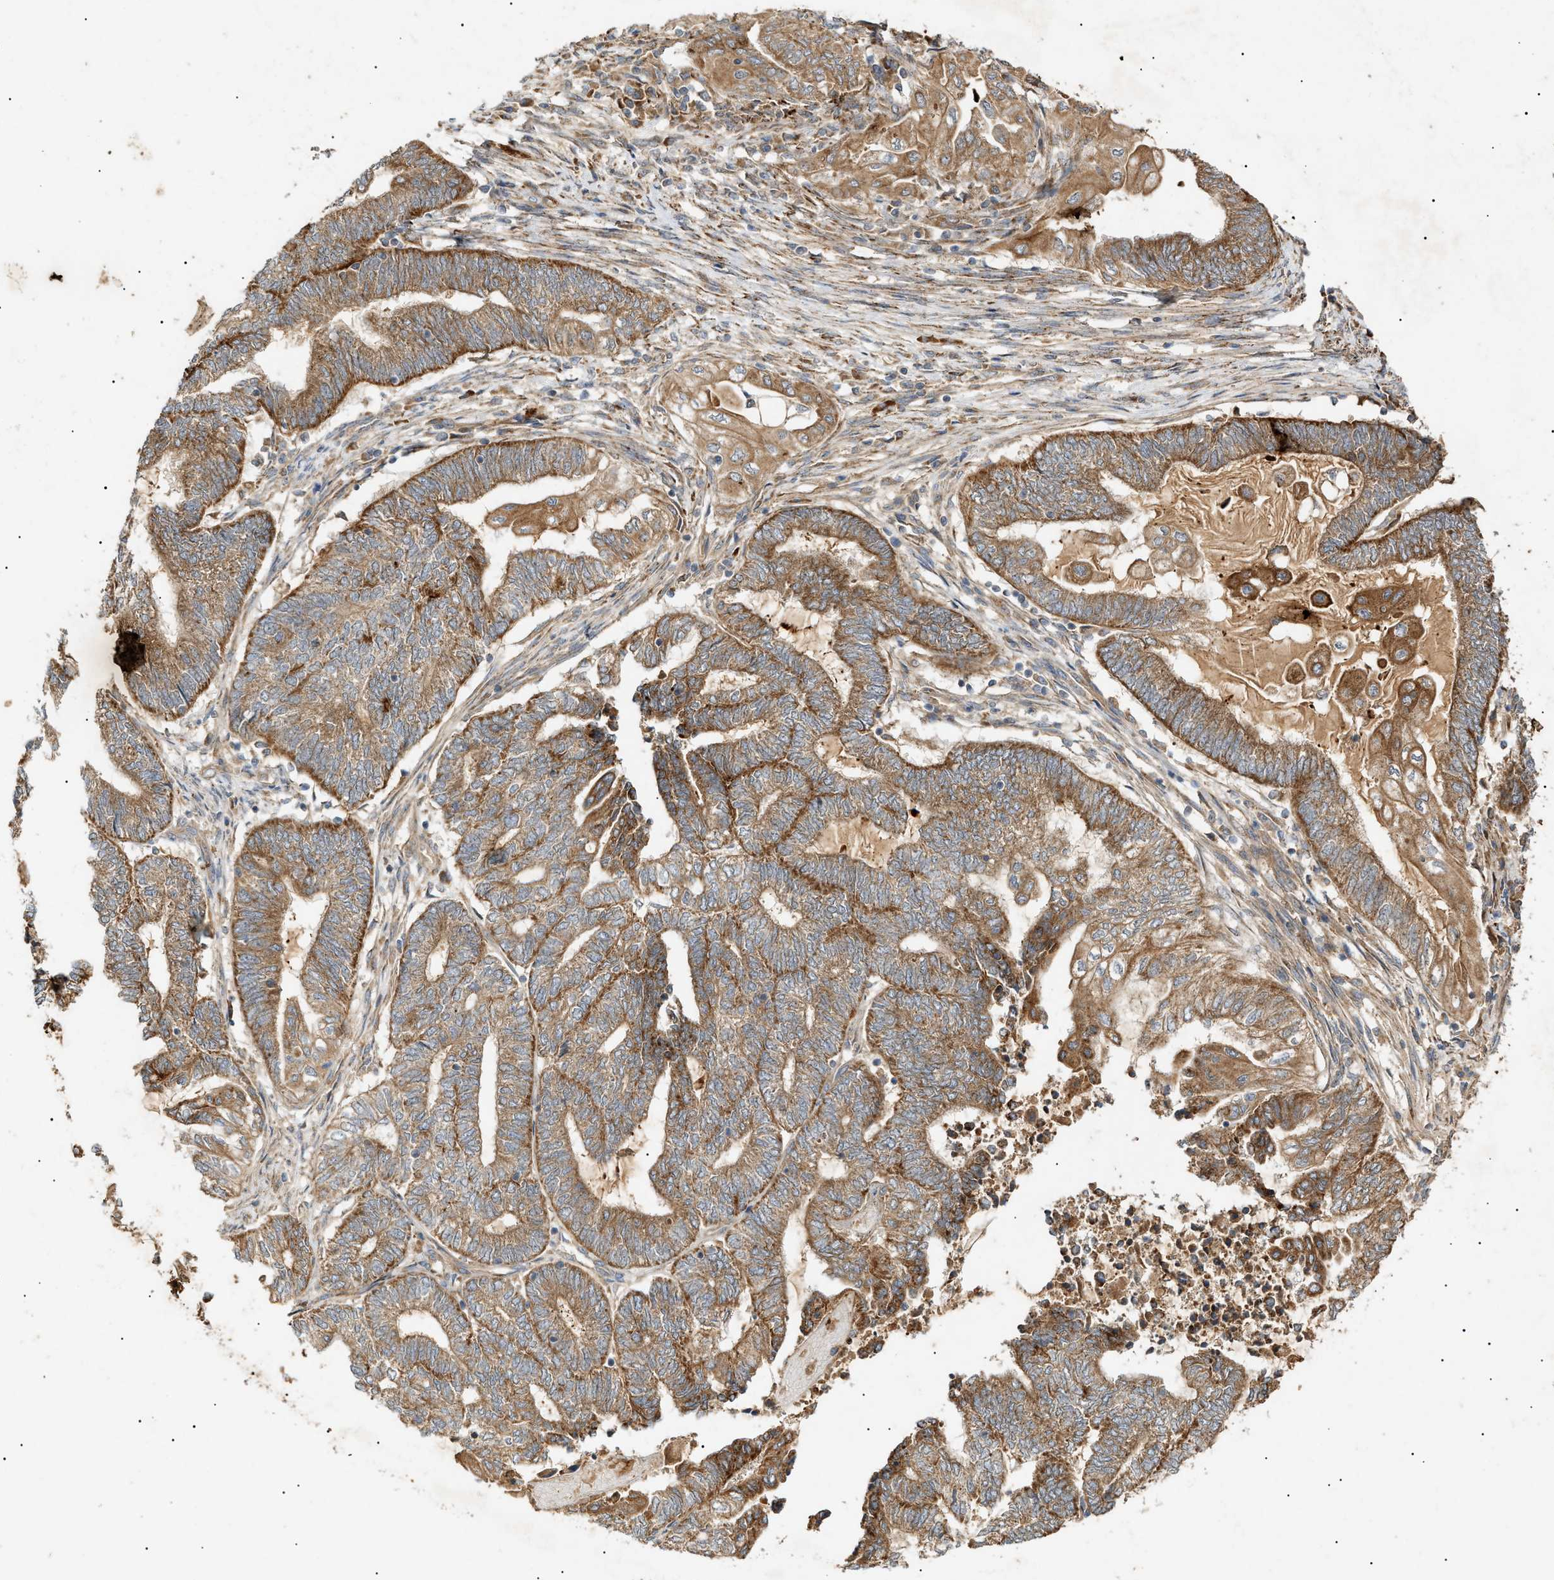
{"staining": {"intensity": "moderate", "quantity": ">75%", "location": "cytoplasmic/membranous"}, "tissue": "endometrial cancer", "cell_type": "Tumor cells", "image_type": "cancer", "snomed": [{"axis": "morphology", "description": "Adenocarcinoma, NOS"}, {"axis": "topography", "description": "Uterus"}, {"axis": "topography", "description": "Endometrium"}], "caption": "Brown immunohistochemical staining in adenocarcinoma (endometrial) exhibits moderate cytoplasmic/membranous positivity in about >75% of tumor cells.", "gene": "MTCH1", "patient": {"sex": "female", "age": 70}}